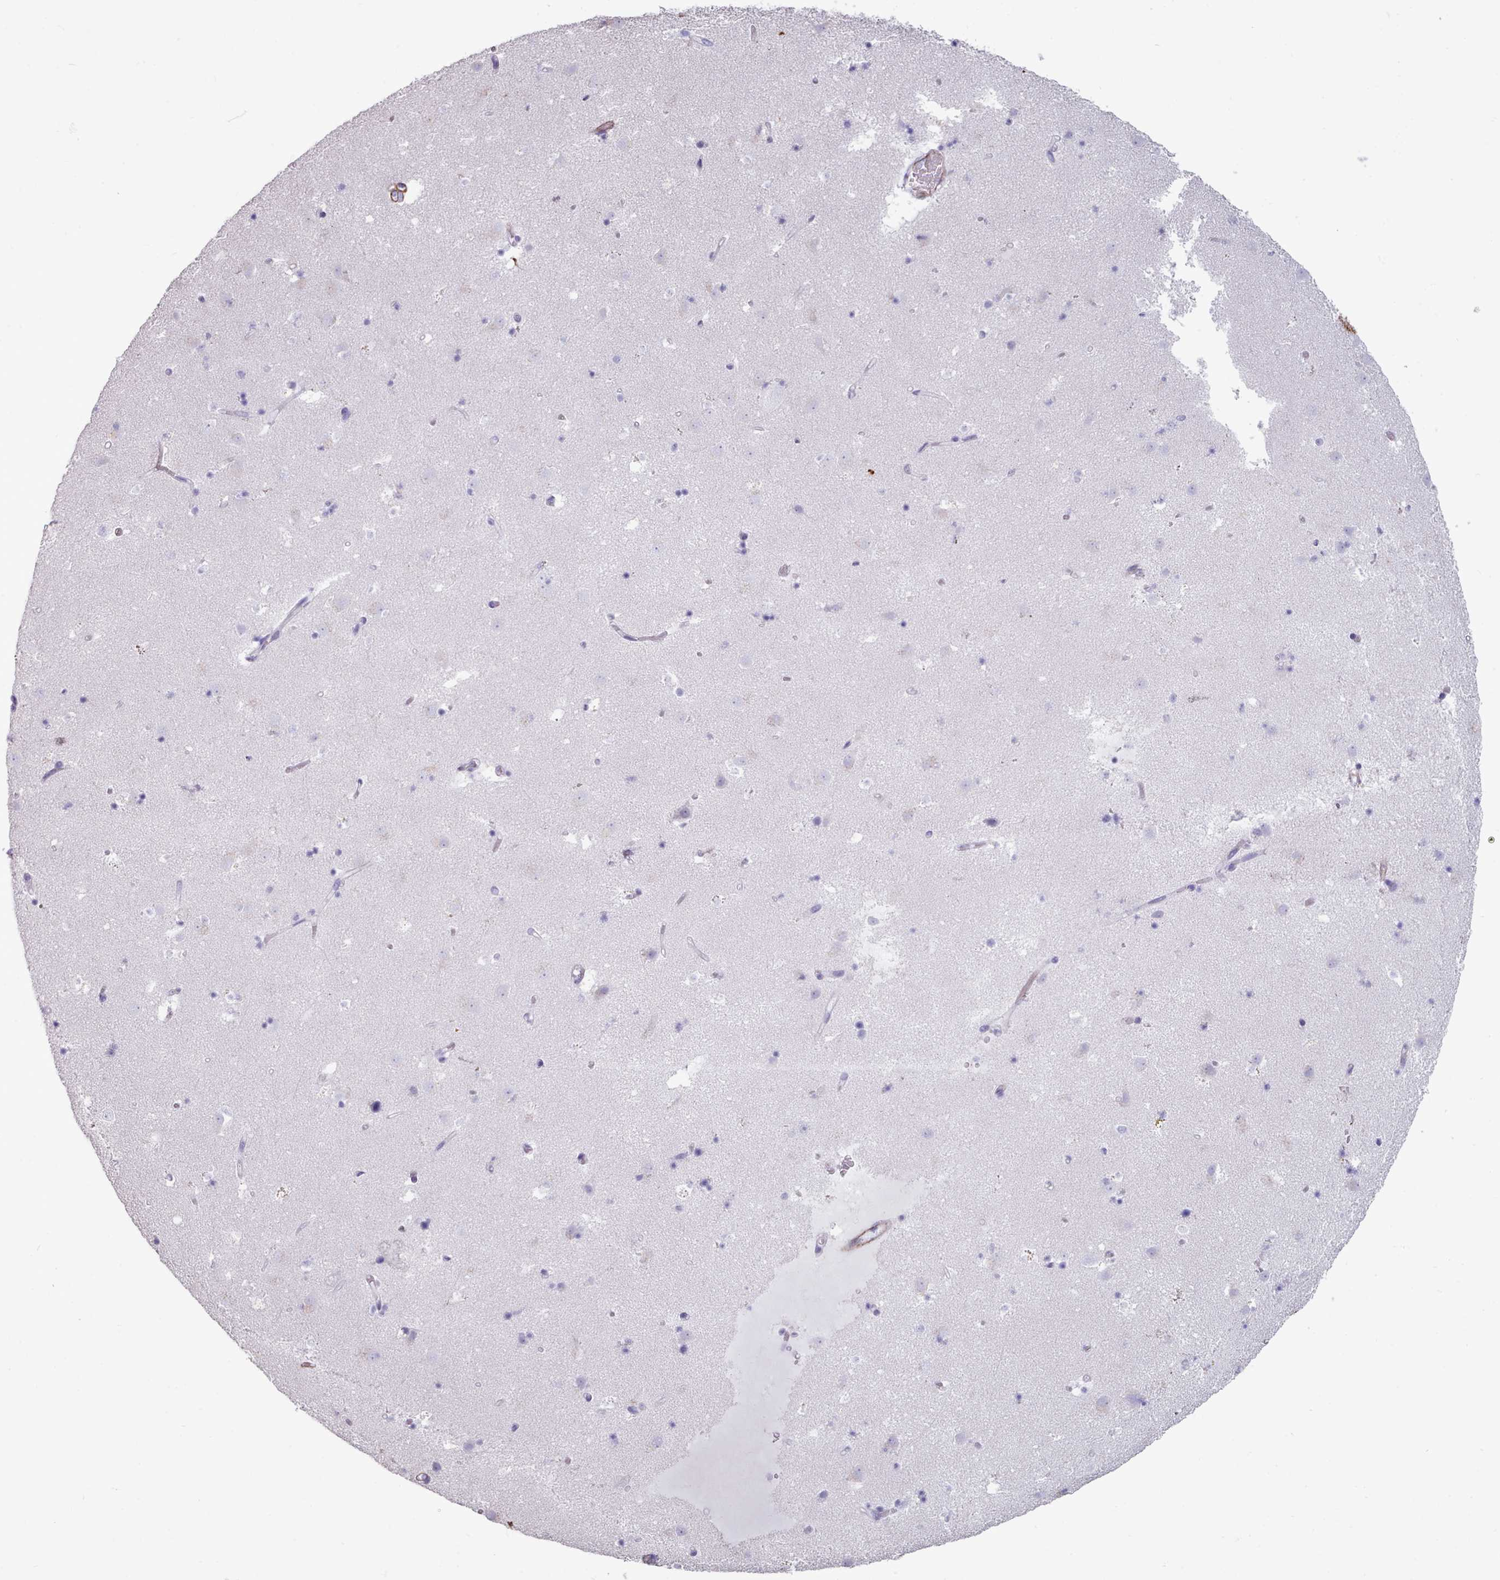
{"staining": {"intensity": "negative", "quantity": "none", "location": "none"}, "tissue": "caudate", "cell_type": "Glial cells", "image_type": "normal", "snomed": [{"axis": "morphology", "description": "Normal tissue, NOS"}, {"axis": "topography", "description": "Lateral ventricle wall"}], "caption": "Histopathology image shows no protein positivity in glial cells of benign caudate.", "gene": "FPGS", "patient": {"sex": "male", "age": 58}}